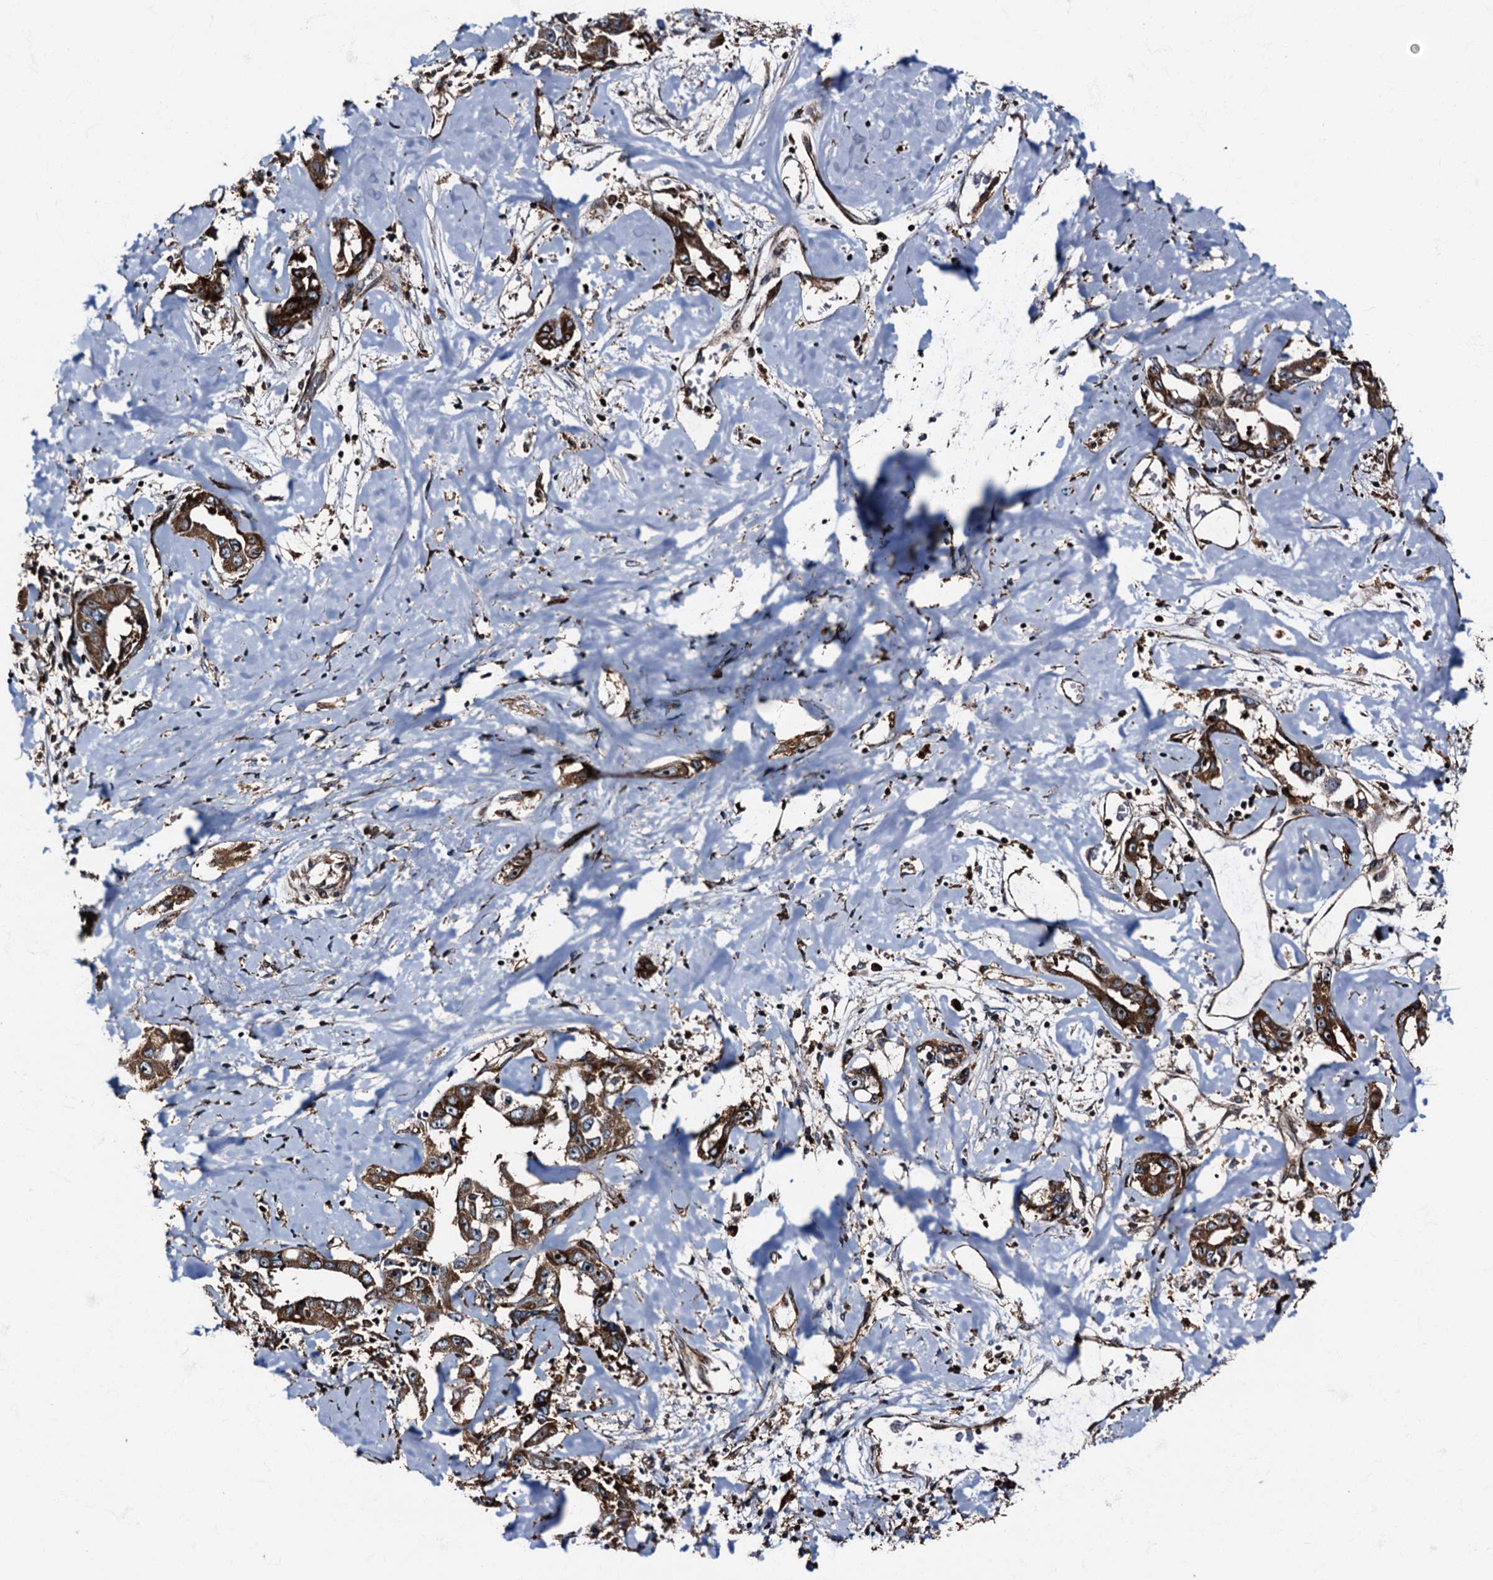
{"staining": {"intensity": "strong", "quantity": ">75%", "location": "cytoplasmic/membranous"}, "tissue": "liver cancer", "cell_type": "Tumor cells", "image_type": "cancer", "snomed": [{"axis": "morphology", "description": "Cholangiocarcinoma"}, {"axis": "topography", "description": "Liver"}], "caption": "Human liver cancer stained with a brown dye demonstrates strong cytoplasmic/membranous positive staining in about >75% of tumor cells.", "gene": "ATP2C1", "patient": {"sex": "male", "age": 59}}